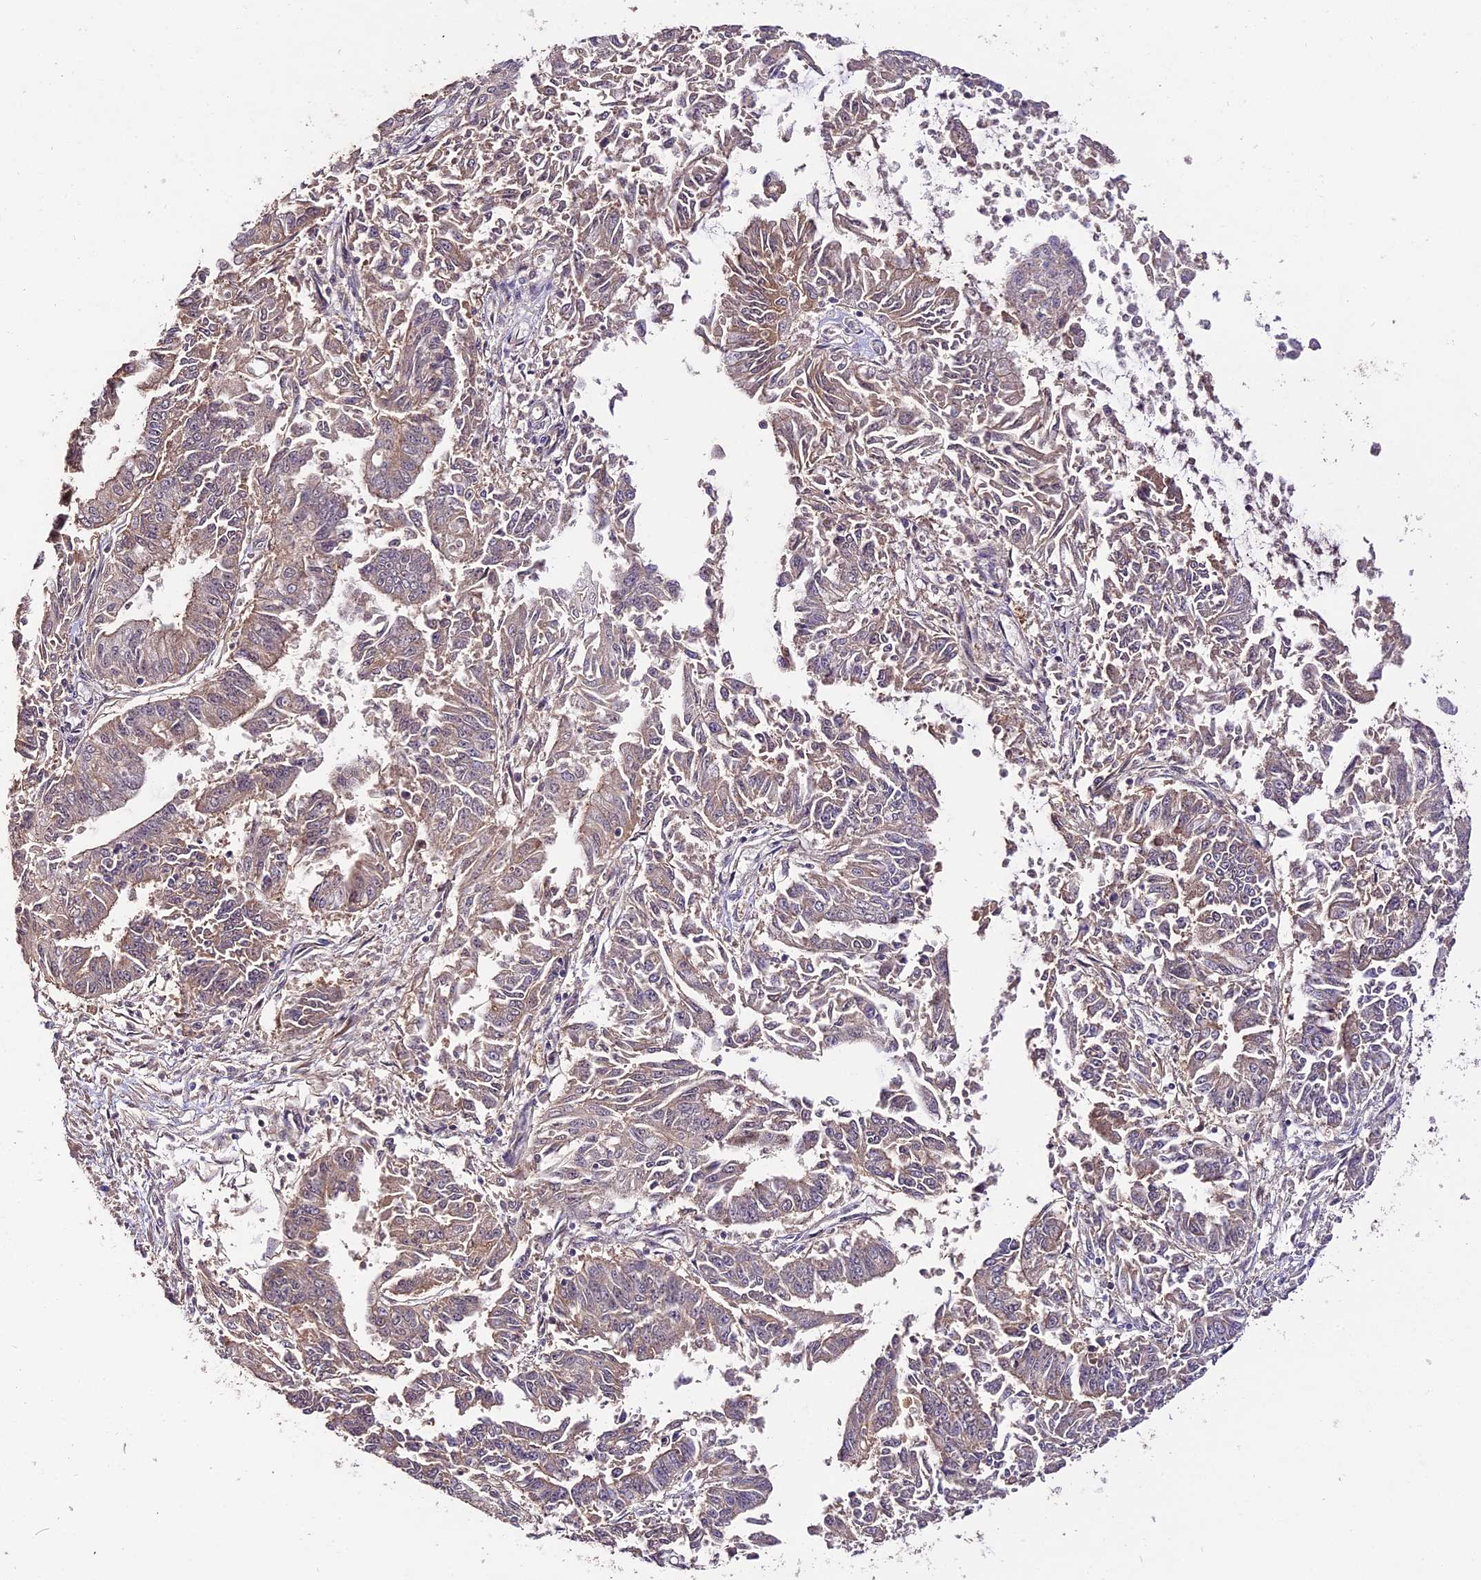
{"staining": {"intensity": "weak", "quantity": "25%-75%", "location": "cytoplasmic/membranous"}, "tissue": "endometrial cancer", "cell_type": "Tumor cells", "image_type": "cancer", "snomed": [{"axis": "morphology", "description": "Adenocarcinoma, NOS"}, {"axis": "topography", "description": "Endometrium"}], "caption": "Human endometrial cancer (adenocarcinoma) stained for a protein (brown) displays weak cytoplasmic/membranous positive staining in approximately 25%-75% of tumor cells.", "gene": "TRMT1", "patient": {"sex": "female", "age": 73}}